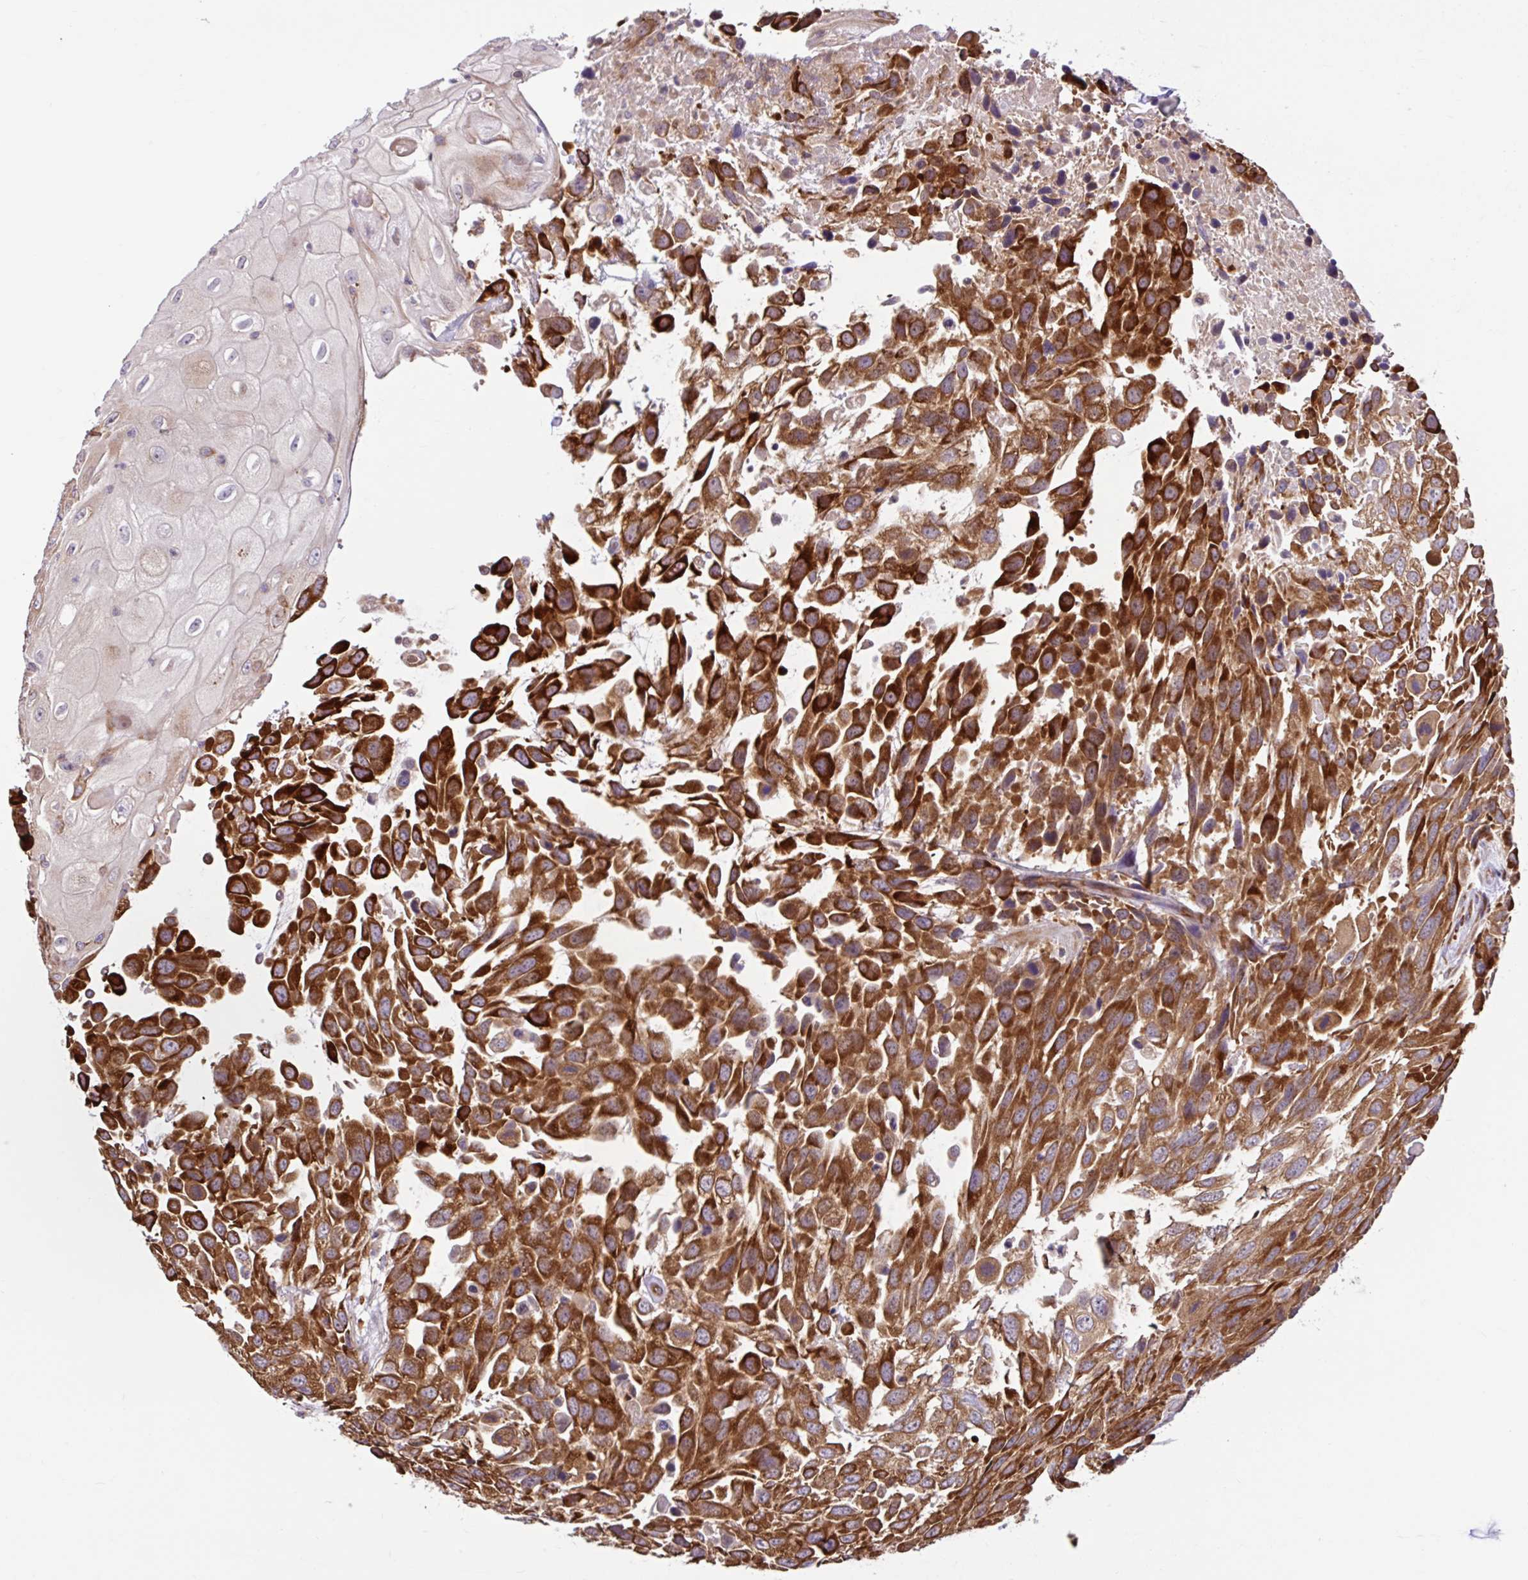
{"staining": {"intensity": "strong", "quantity": ">75%", "location": "cytoplasmic/membranous"}, "tissue": "urothelial cancer", "cell_type": "Tumor cells", "image_type": "cancer", "snomed": [{"axis": "morphology", "description": "Urothelial carcinoma, High grade"}, {"axis": "topography", "description": "Urinary bladder"}], "caption": "A photomicrograph of human high-grade urothelial carcinoma stained for a protein displays strong cytoplasmic/membranous brown staining in tumor cells.", "gene": "NTPCR", "patient": {"sex": "female", "age": 70}}